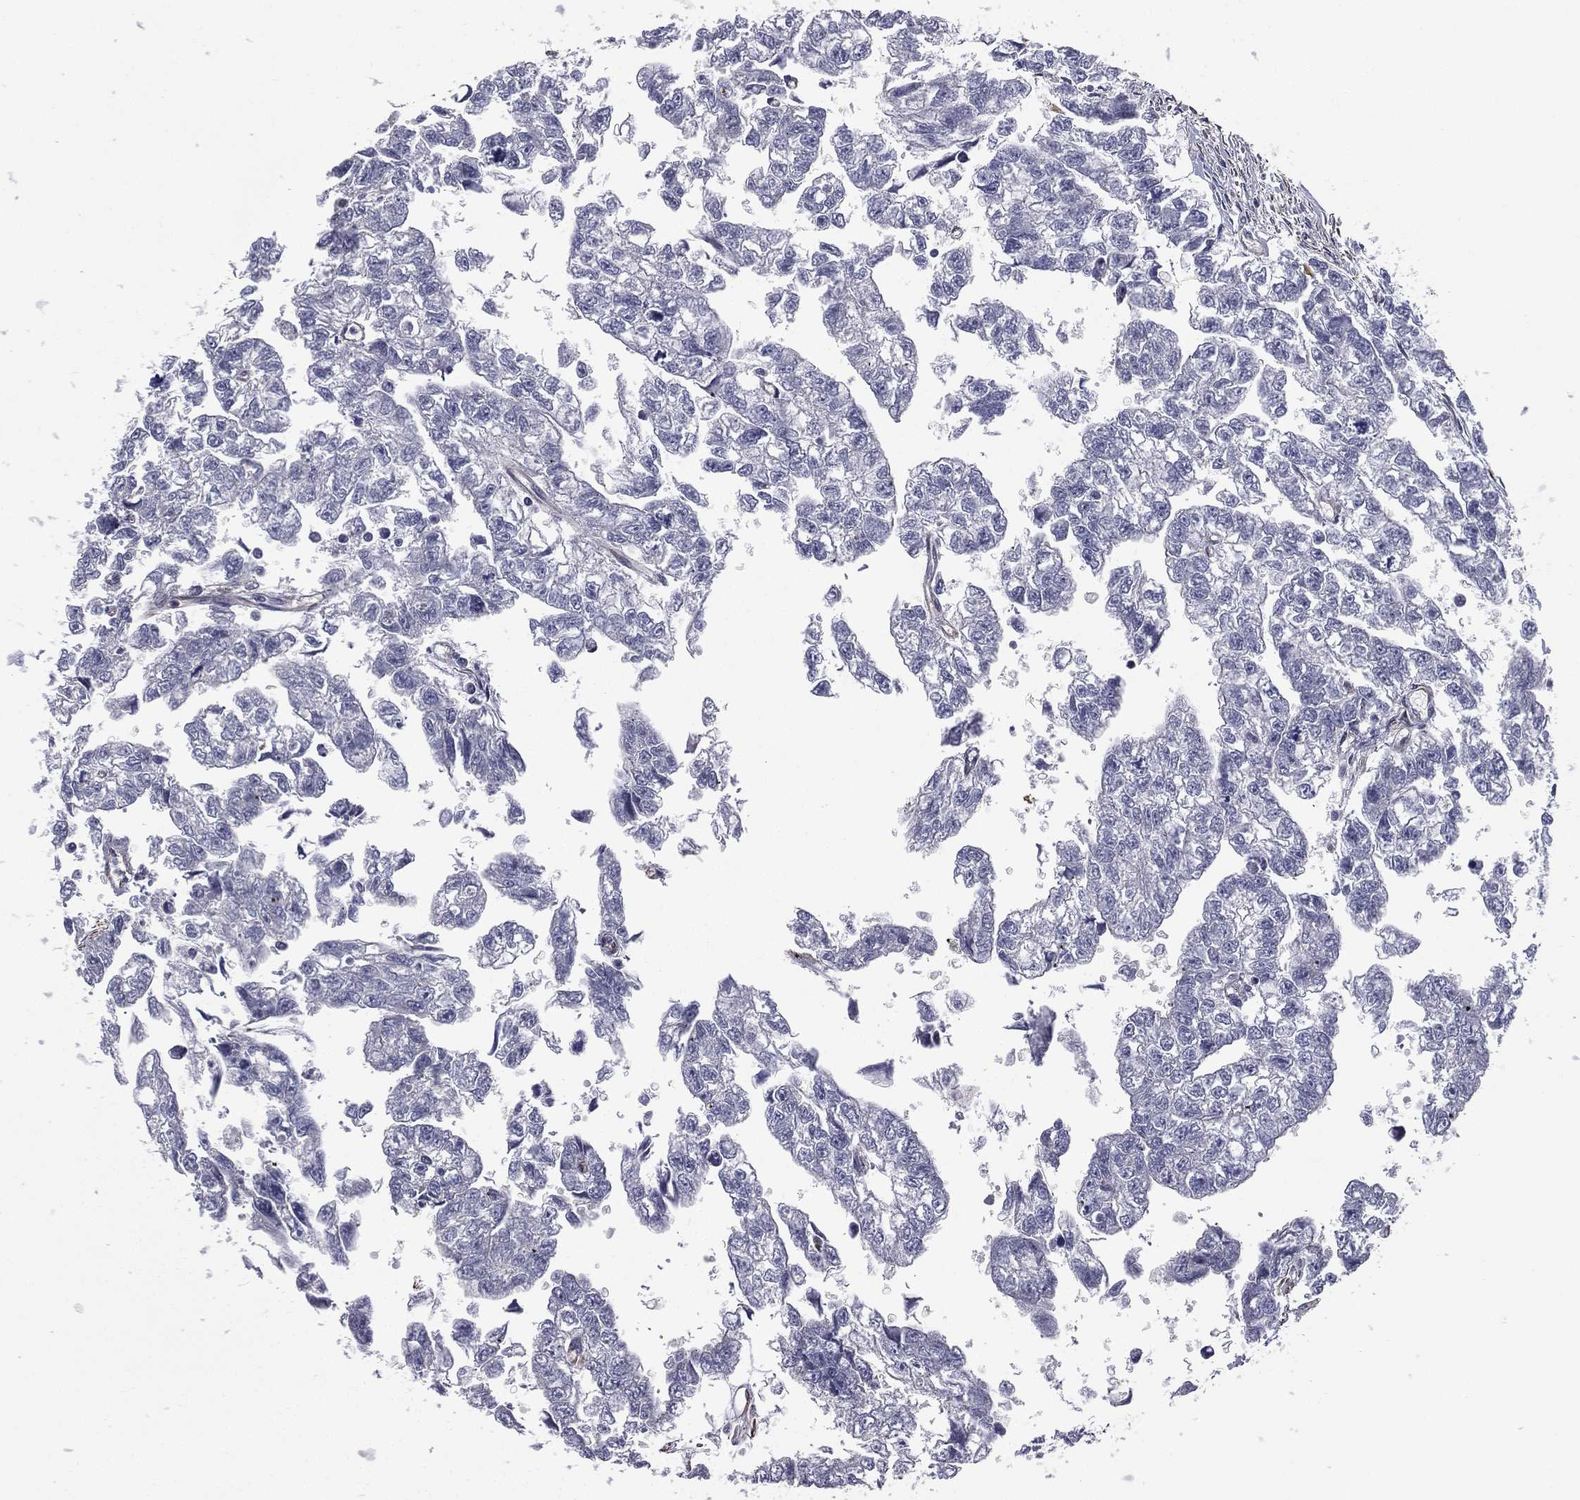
{"staining": {"intensity": "negative", "quantity": "none", "location": "none"}, "tissue": "testis cancer", "cell_type": "Tumor cells", "image_type": "cancer", "snomed": [{"axis": "morphology", "description": "Carcinoma, Embryonal, NOS"}, {"axis": "morphology", "description": "Teratoma, malignant, NOS"}, {"axis": "topography", "description": "Testis"}], "caption": "IHC of malignant teratoma (testis) demonstrates no positivity in tumor cells.", "gene": "SCUBE1", "patient": {"sex": "male", "age": 44}}